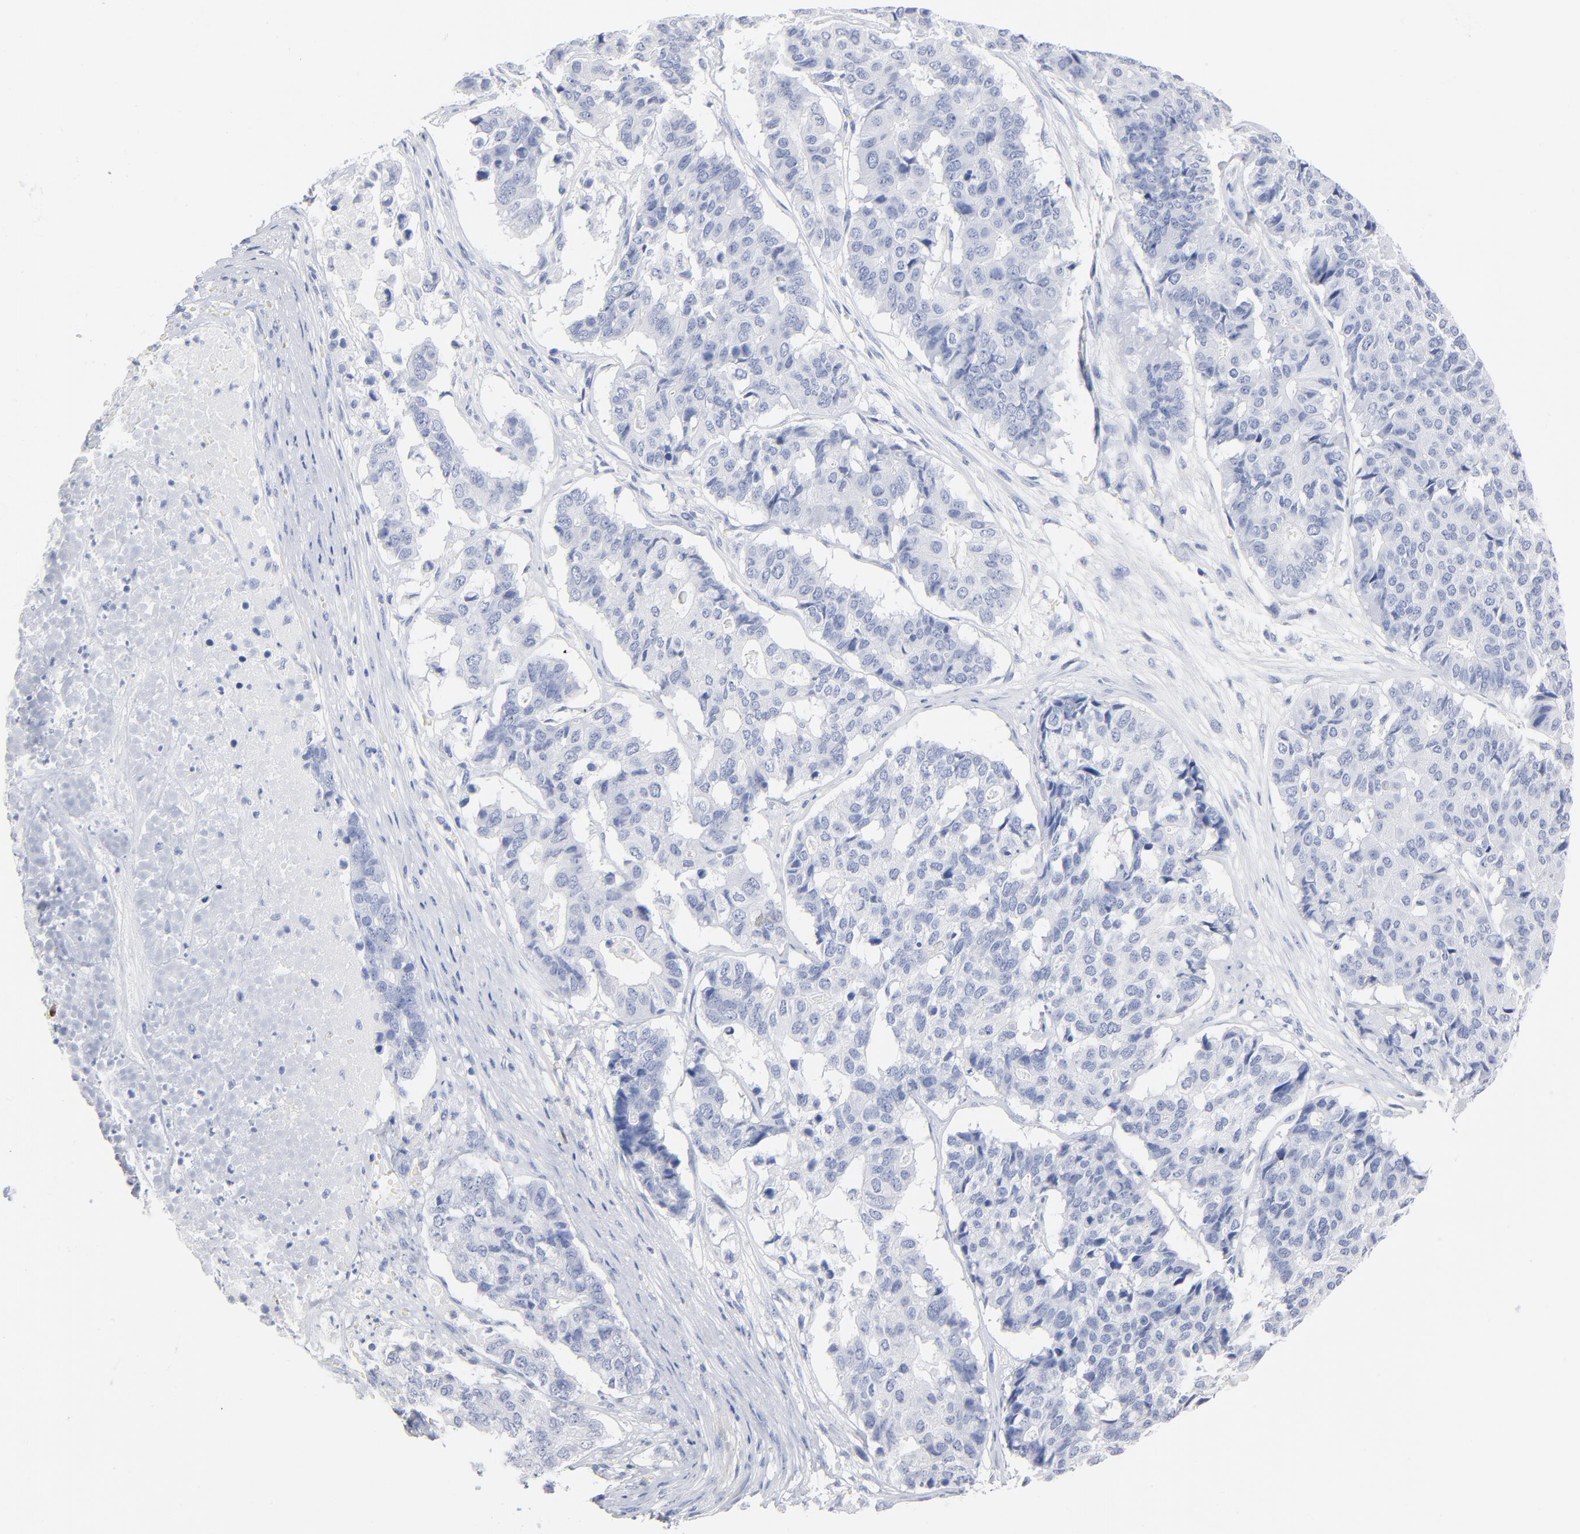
{"staining": {"intensity": "negative", "quantity": "none", "location": "none"}, "tissue": "pancreatic cancer", "cell_type": "Tumor cells", "image_type": "cancer", "snomed": [{"axis": "morphology", "description": "Adenocarcinoma, NOS"}, {"axis": "topography", "description": "Pancreas"}], "caption": "Immunohistochemistry (IHC) micrograph of neoplastic tissue: human pancreatic cancer (adenocarcinoma) stained with DAB exhibits no significant protein expression in tumor cells.", "gene": "AGTR1", "patient": {"sex": "male", "age": 50}}